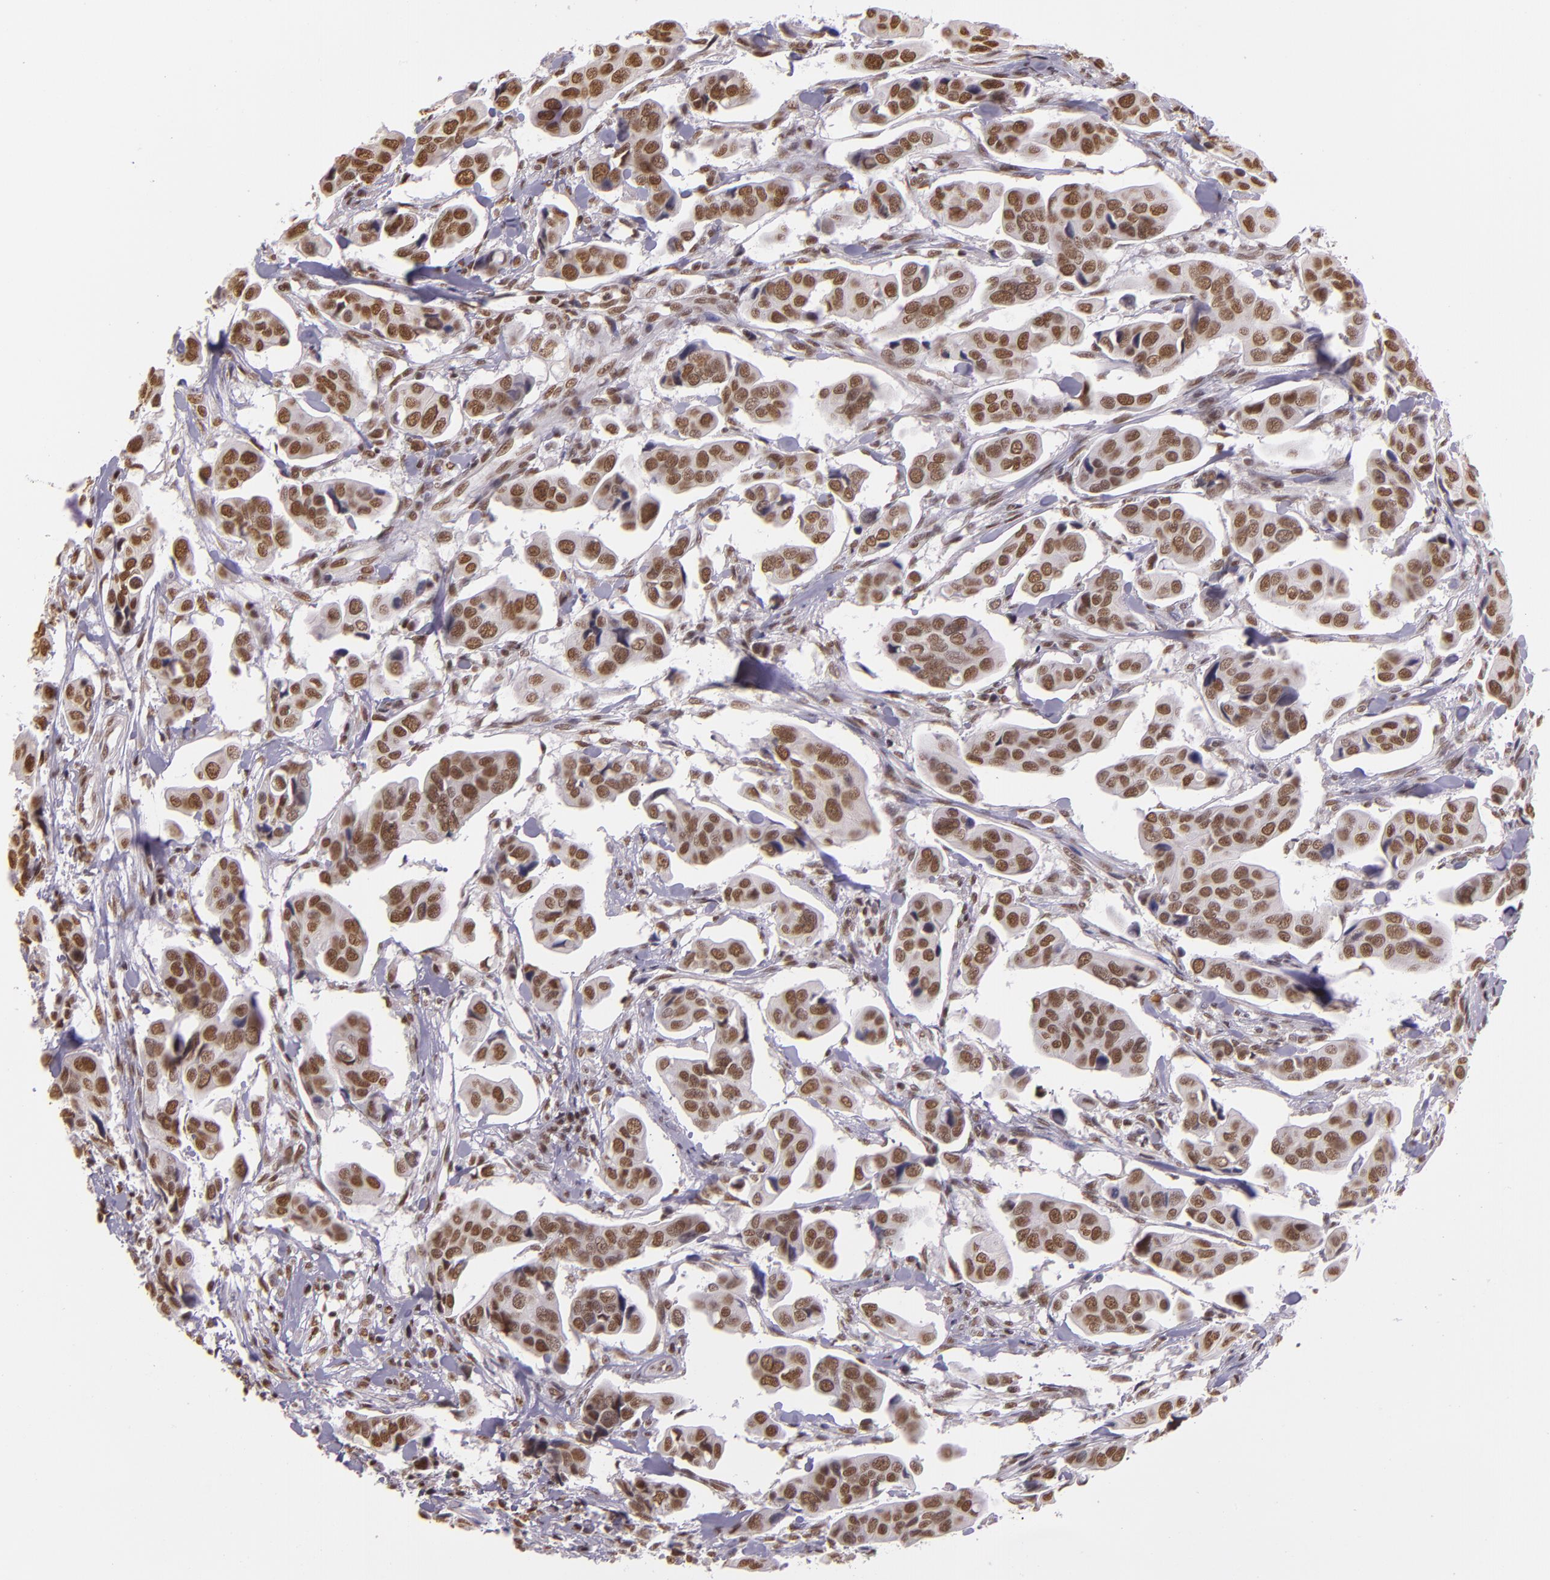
{"staining": {"intensity": "moderate", "quantity": ">75%", "location": "nuclear"}, "tissue": "urothelial cancer", "cell_type": "Tumor cells", "image_type": "cancer", "snomed": [{"axis": "morphology", "description": "Adenocarcinoma, NOS"}, {"axis": "topography", "description": "Urinary bladder"}], "caption": "Immunohistochemistry (IHC) image of human urothelial cancer stained for a protein (brown), which reveals medium levels of moderate nuclear staining in approximately >75% of tumor cells.", "gene": "USF1", "patient": {"sex": "male", "age": 61}}